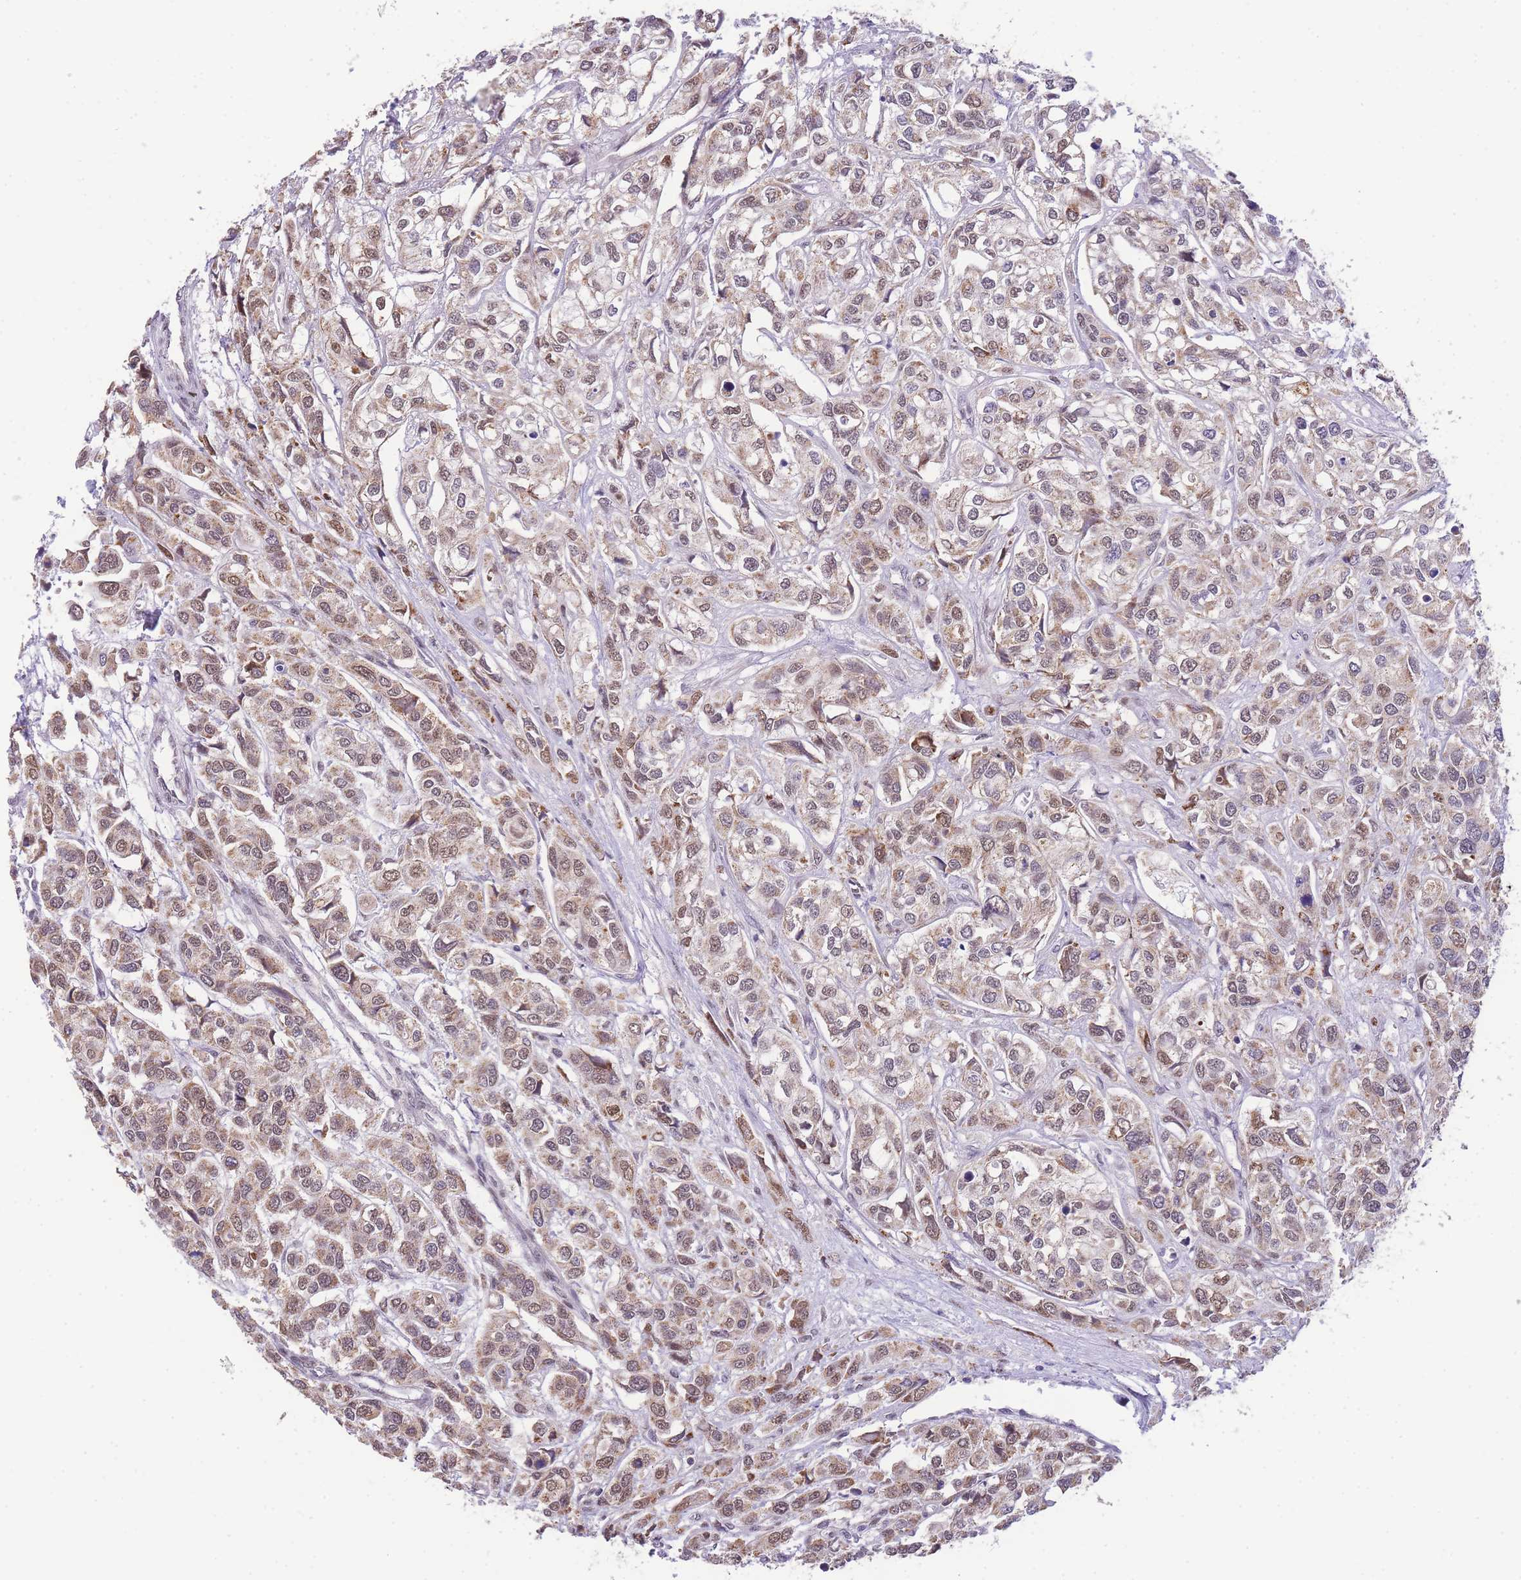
{"staining": {"intensity": "moderate", "quantity": "25%-75%", "location": "cytoplasmic/membranous,nuclear"}, "tissue": "urothelial cancer", "cell_type": "Tumor cells", "image_type": "cancer", "snomed": [{"axis": "morphology", "description": "Urothelial carcinoma, High grade"}, {"axis": "topography", "description": "Urinary bladder"}], "caption": "Immunohistochemical staining of human urothelial cancer displays medium levels of moderate cytoplasmic/membranous and nuclear positivity in about 25%-75% of tumor cells.", "gene": "PUS10", "patient": {"sex": "male", "age": 67}}